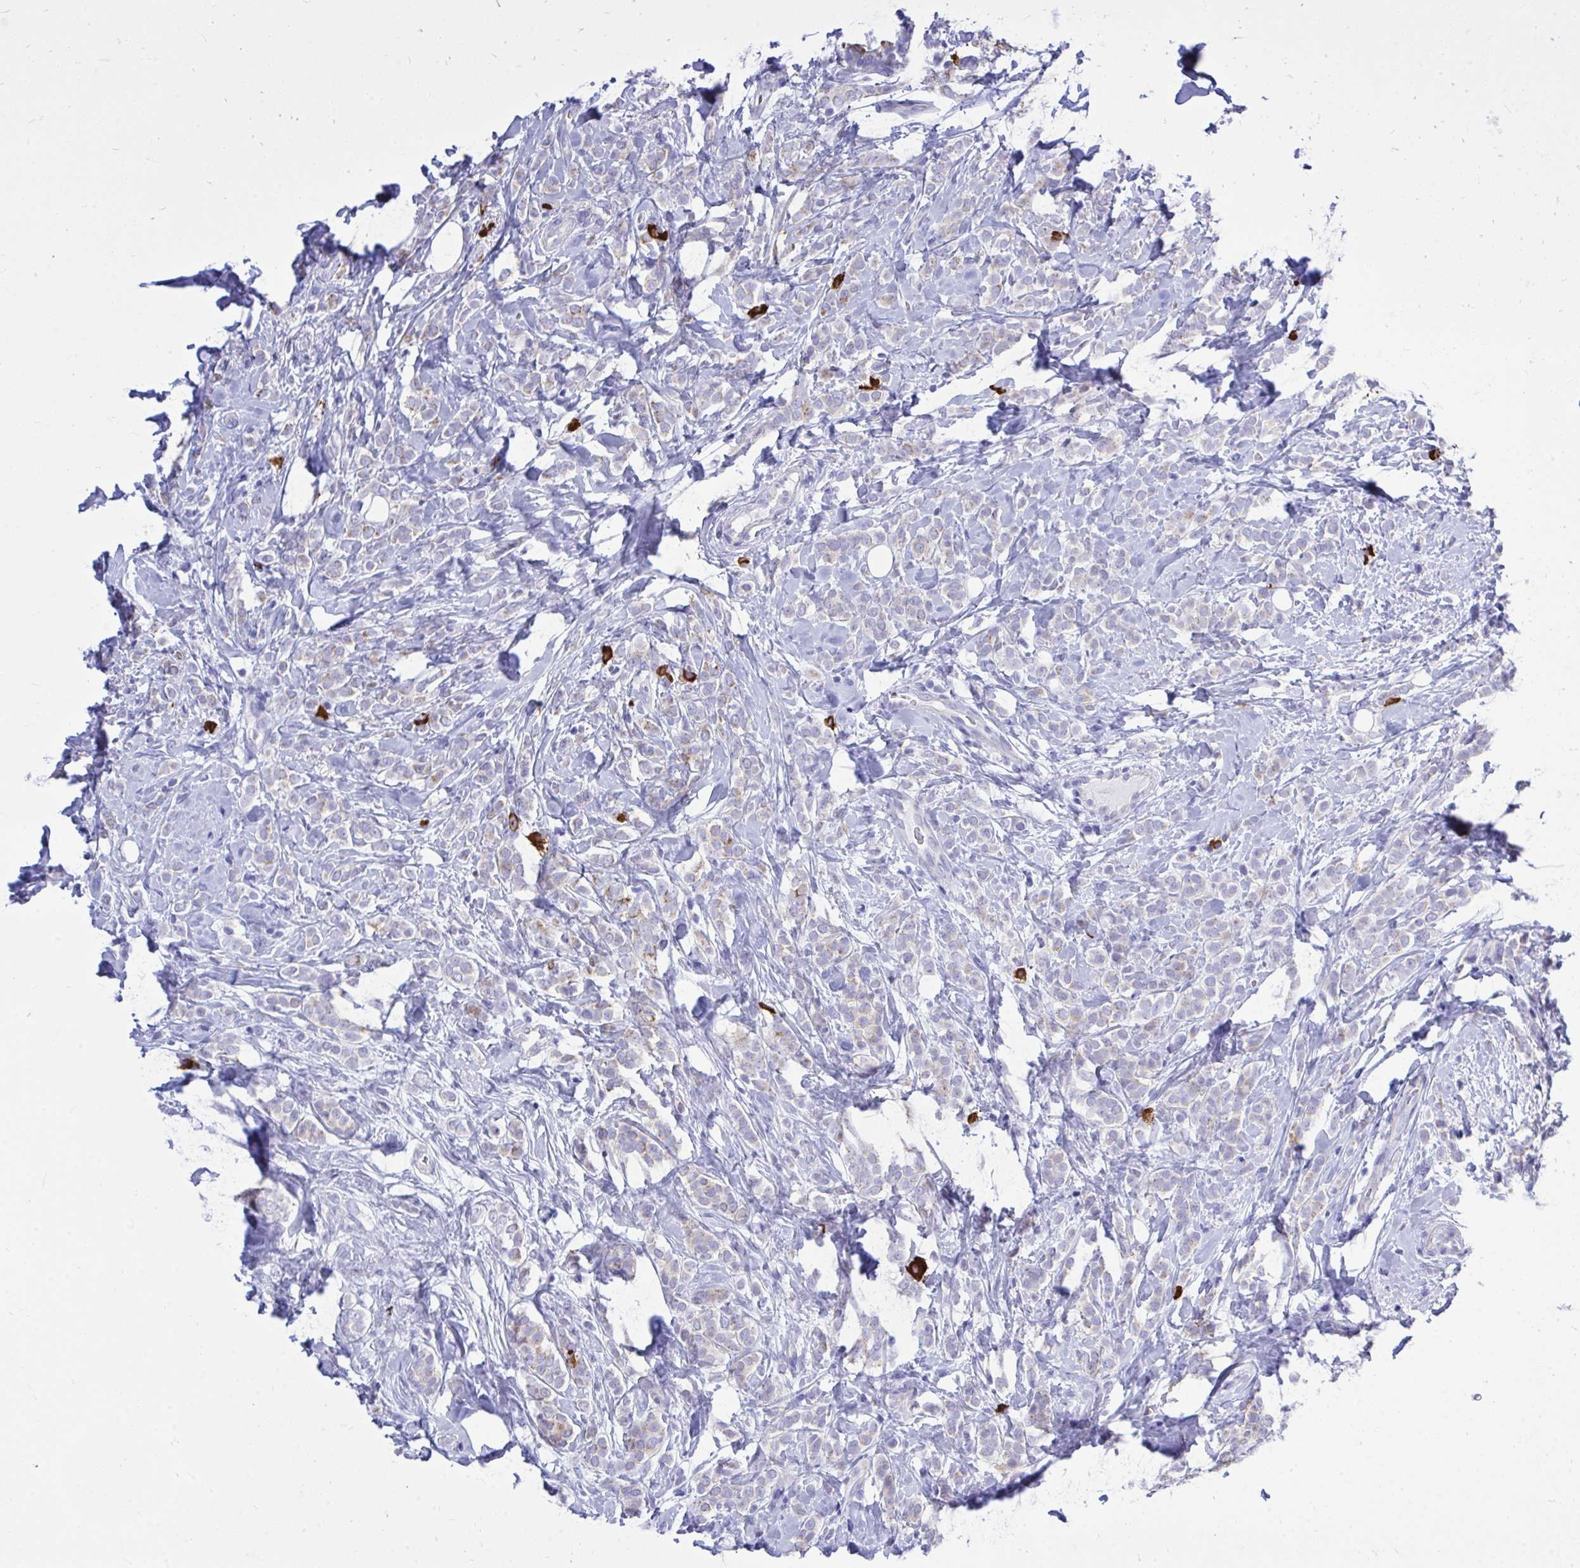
{"staining": {"intensity": "weak", "quantity": "<25%", "location": "cytoplasmic/membranous"}, "tissue": "breast cancer", "cell_type": "Tumor cells", "image_type": "cancer", "snomed": [{"axis": "morphology", "description": "Lobular carcinoma"}, {"axis": "topography", "description": "Breast"}], "caption": "Tumor cells are negative for brown protein staining in breast lobular carcinoma. (DAB immunohistochemistry (IHC), high magnification).", "gene": "PSD", "patient": {"sex": "female", "age": 49}}